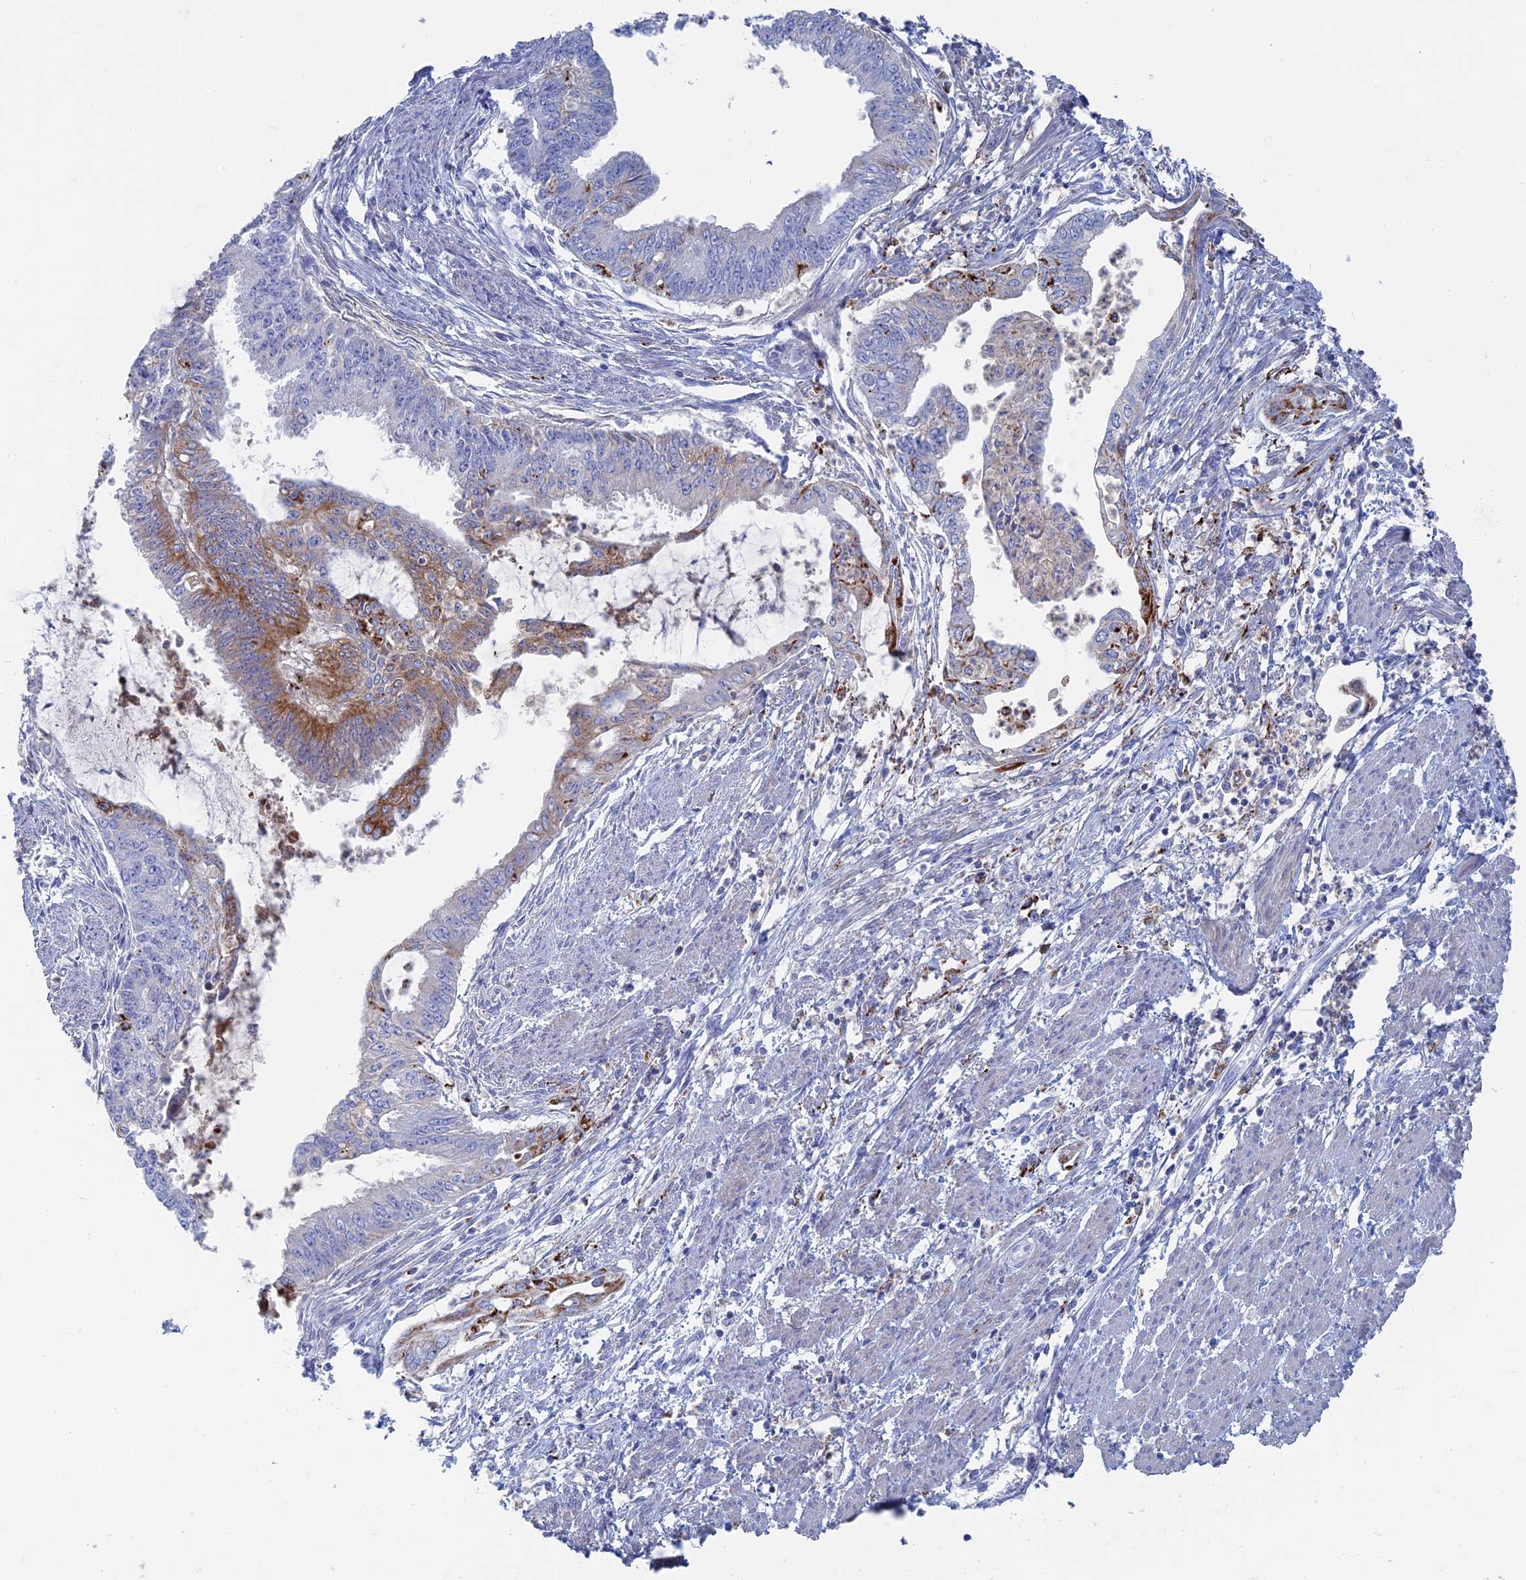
{"staining": {"intensity": "moderate", "quantity": "<25%", "location": "cytoplasmic/membranous"}, "tissue": "endometrial cancer", "cell_type": "Tumor cells", "image_type": "cancer", "snomed": [{"axis": "morphology", "description": "Adenocarcinoma, NOS"}, {"axis": "topography", "description": "Endometrium"}], "caption": "This image displays IHC staining of adenocarcinoma (endometrial), with low moderate cytoplasmic/membranous positivity in approximately <25% of tumor cells.", "gene": "ALMS1", "patient": {"sex": "female", "age": 73}}